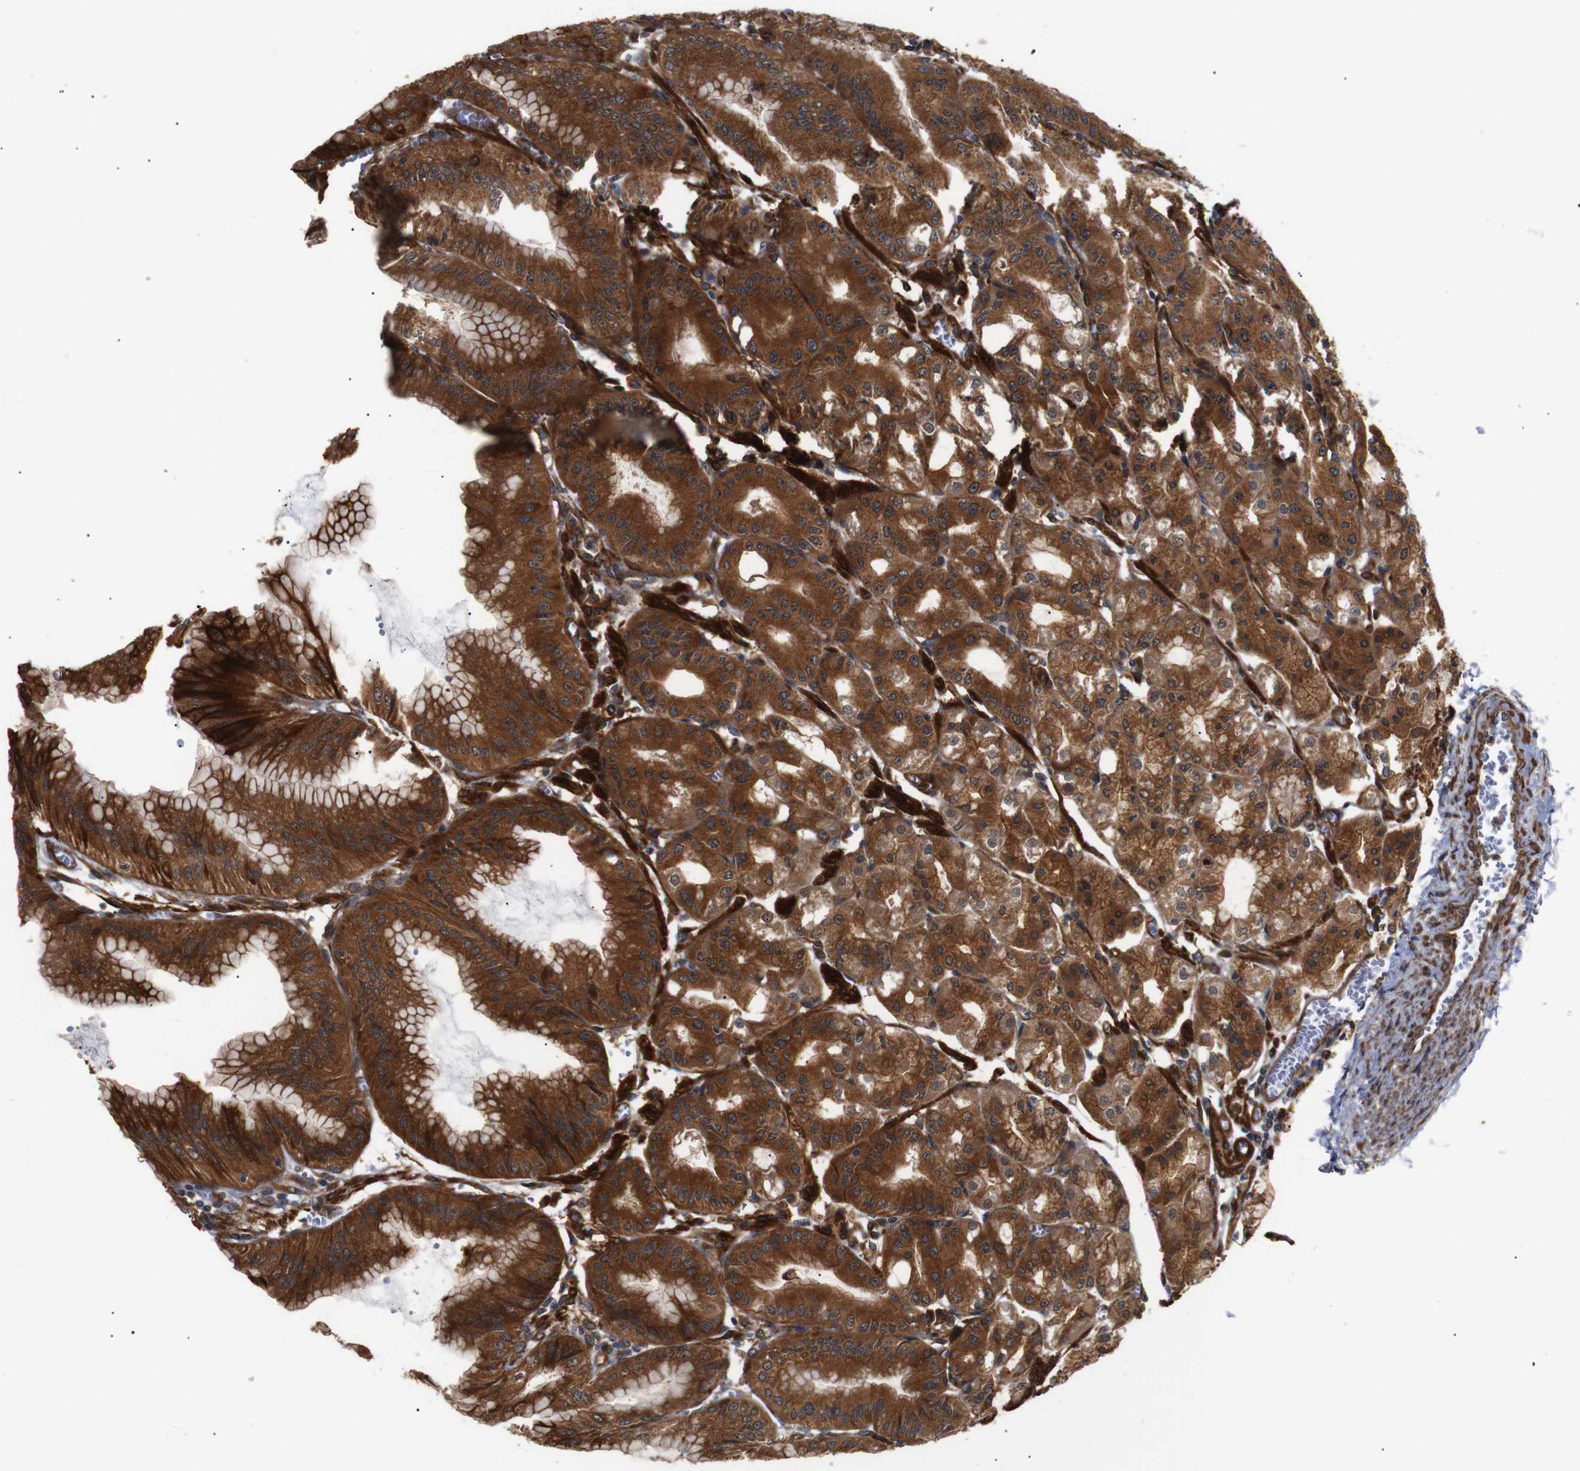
{"staining": {"intensity": "strong", "quantity": ">75%", "location": "cytoplasmic/membranous"}, "tissue": "stomach", "cell_type": "Glandular cells", "image_type": "normal", "snomed": [{"axis": "morphology", "description": "Normal tissue, NOS"}, {"axis": "topography", "description": "Stomach, lower"}], "caption": "A histopathology image of human stomach stained for a protein displays strong cytoplasmic/membranous brown staining in glandular cells. (IHC, brightfield microscopy, high magnification).", "gene": "PAWR", "patient": {"sex": "male", "age": 71}}